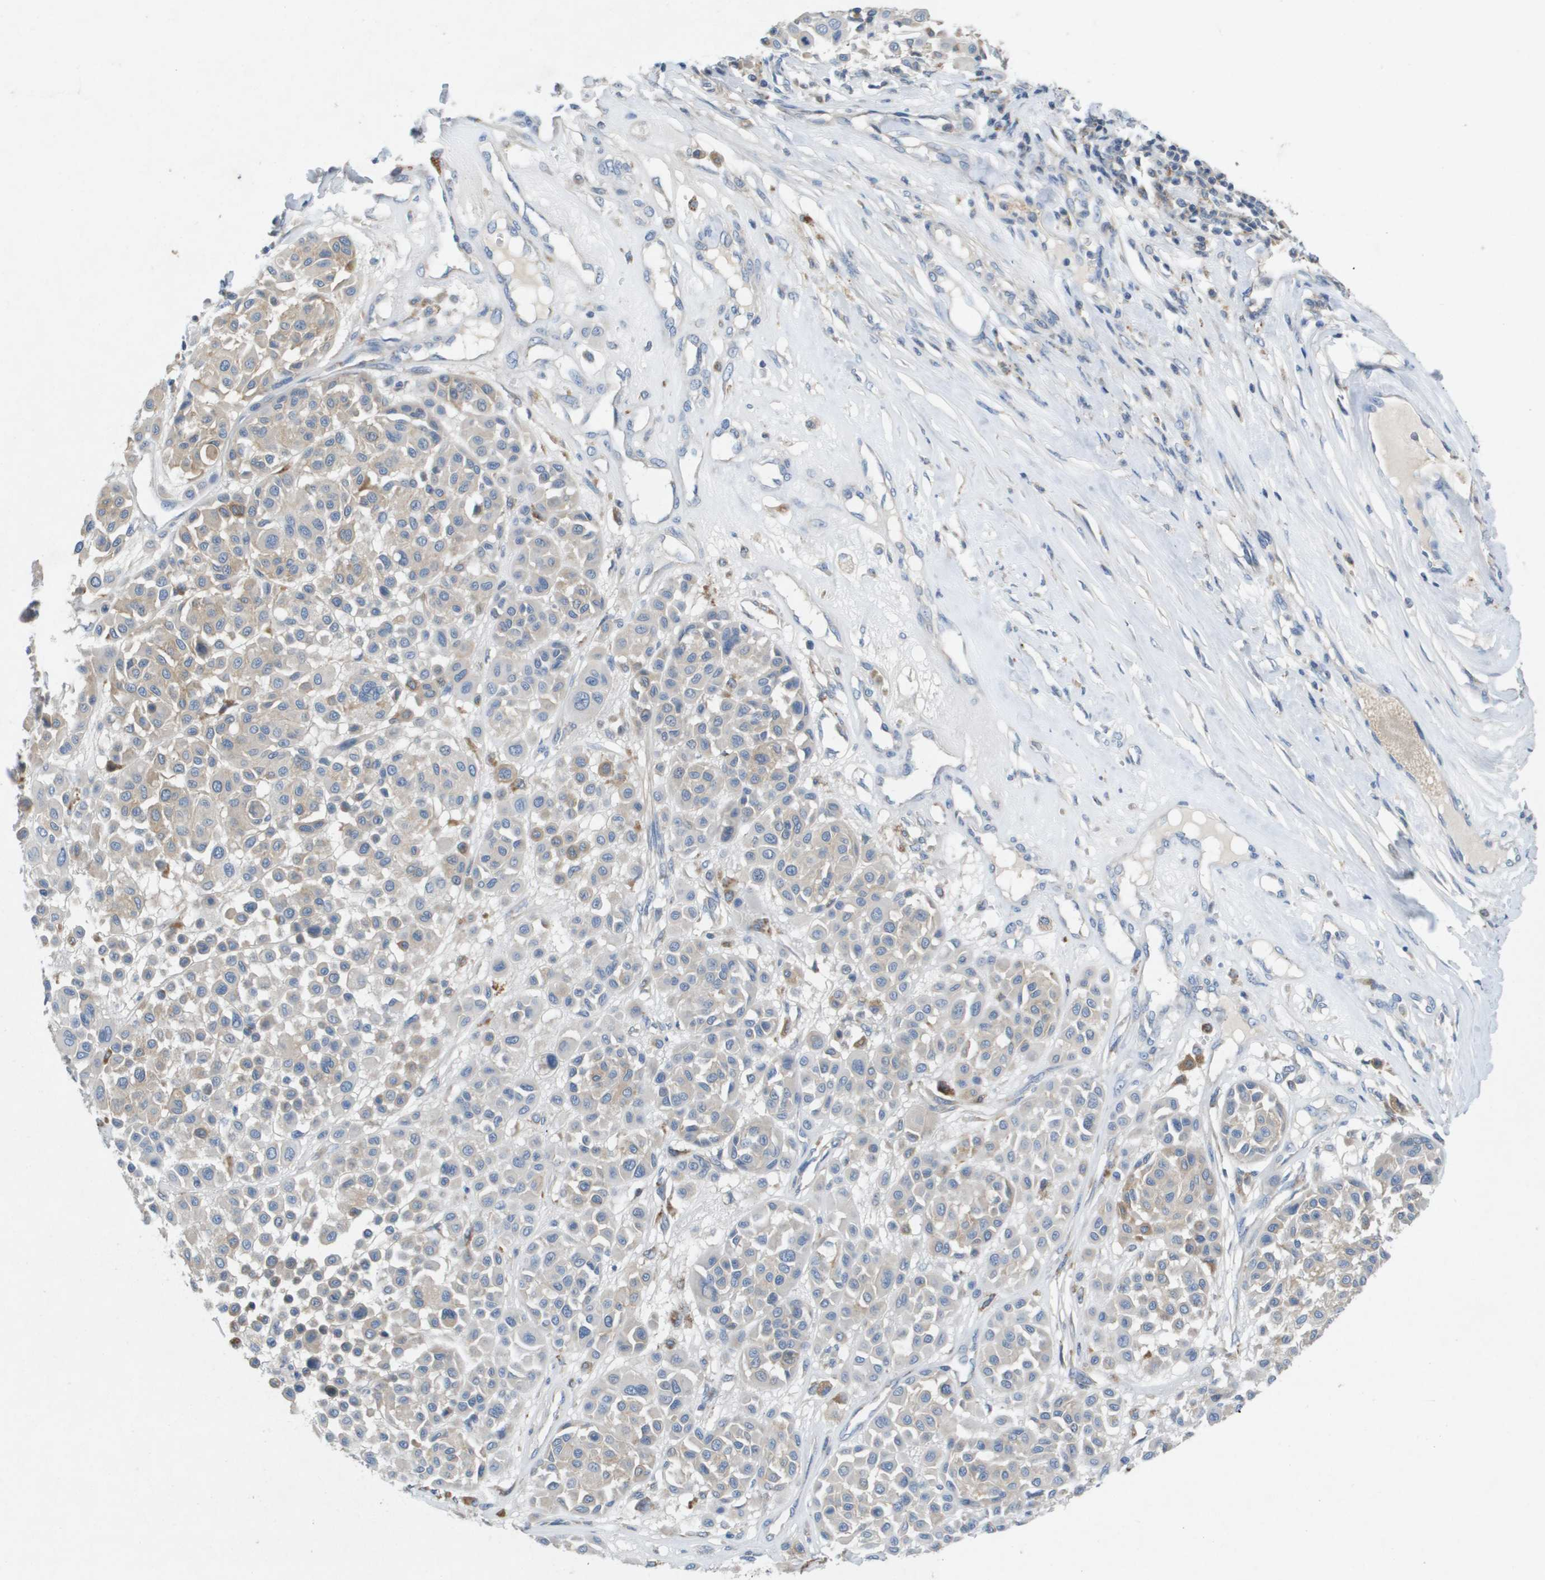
{"staining": {"intensity": "negative", "quantity": "none", "location": "none"}, "tissue": "melanoma", "cell_type": "Tumor cells", "image_type": "cancer", "snomed": [{"axis": "morphology", "description": "Malignant melanoma, Metastatic site"}, {"axis": "topography", "description": "Soft tissue"}], "caption": "Histopathology image shows no significant protein expression in tumor cells of malignant melanoma (metastatic site).", "gene": "B3GNT5", "patient": {"sex": "male", "age": 41}}